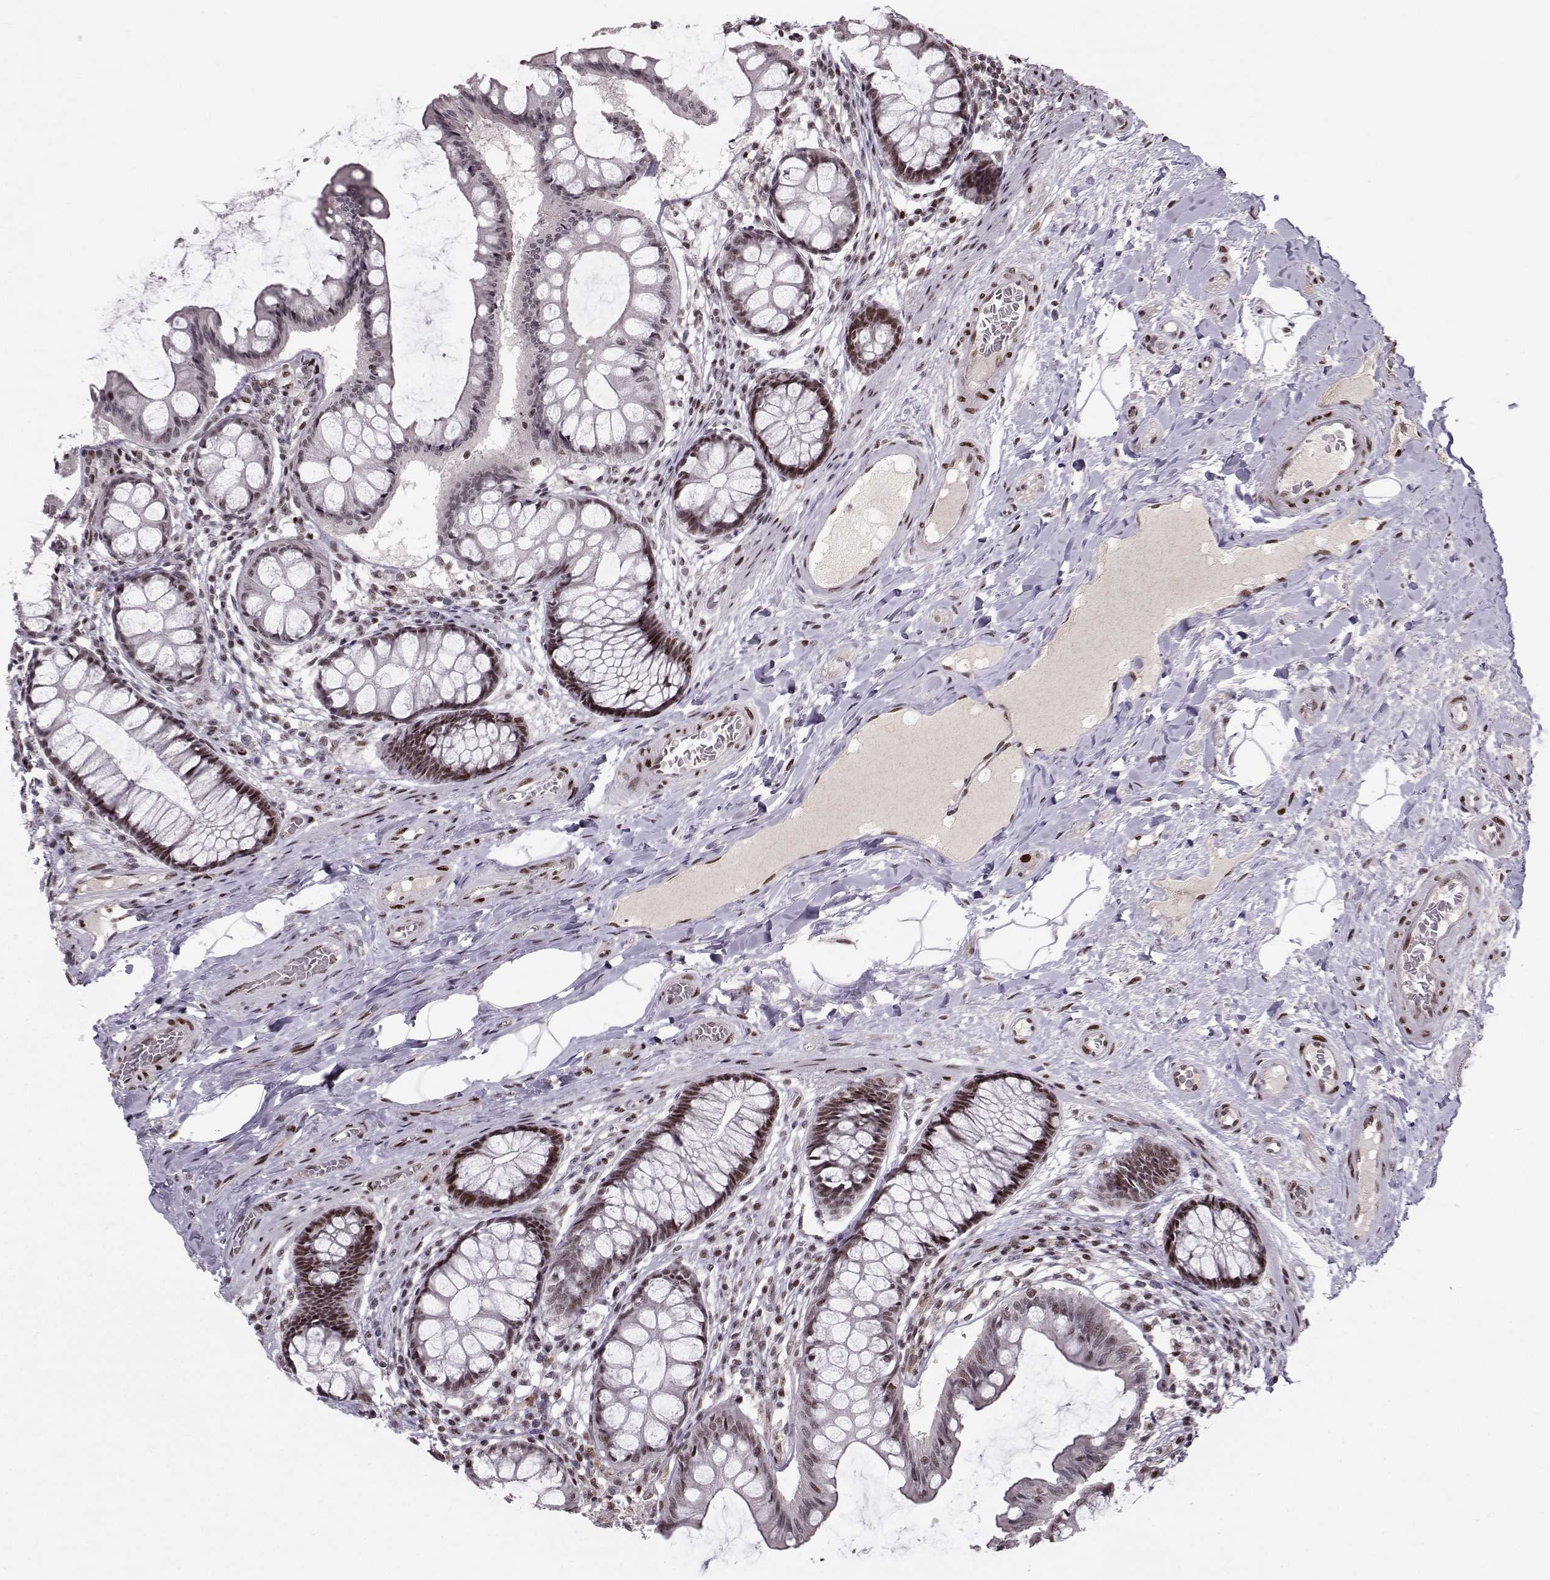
{"staining": {"intensity": "strong", "quantity": "25%-75%", "location": "nuclear"}, "tissue": "colon", "cell_type": "Endothelial cells", "image_type": "normal", "snomed": [{"axis": "morphology", "description": "Normal tissue, NOS"}, {"axis": "topography", "description": "Colon"}], "caption": "Protein expression by immunohistochemistry shows strong nuclear staining in about 25%-75% of endothelial cells in benign colon.", "gene": "SNAPC2", "patient": {"sex": "female", "age": 65}}